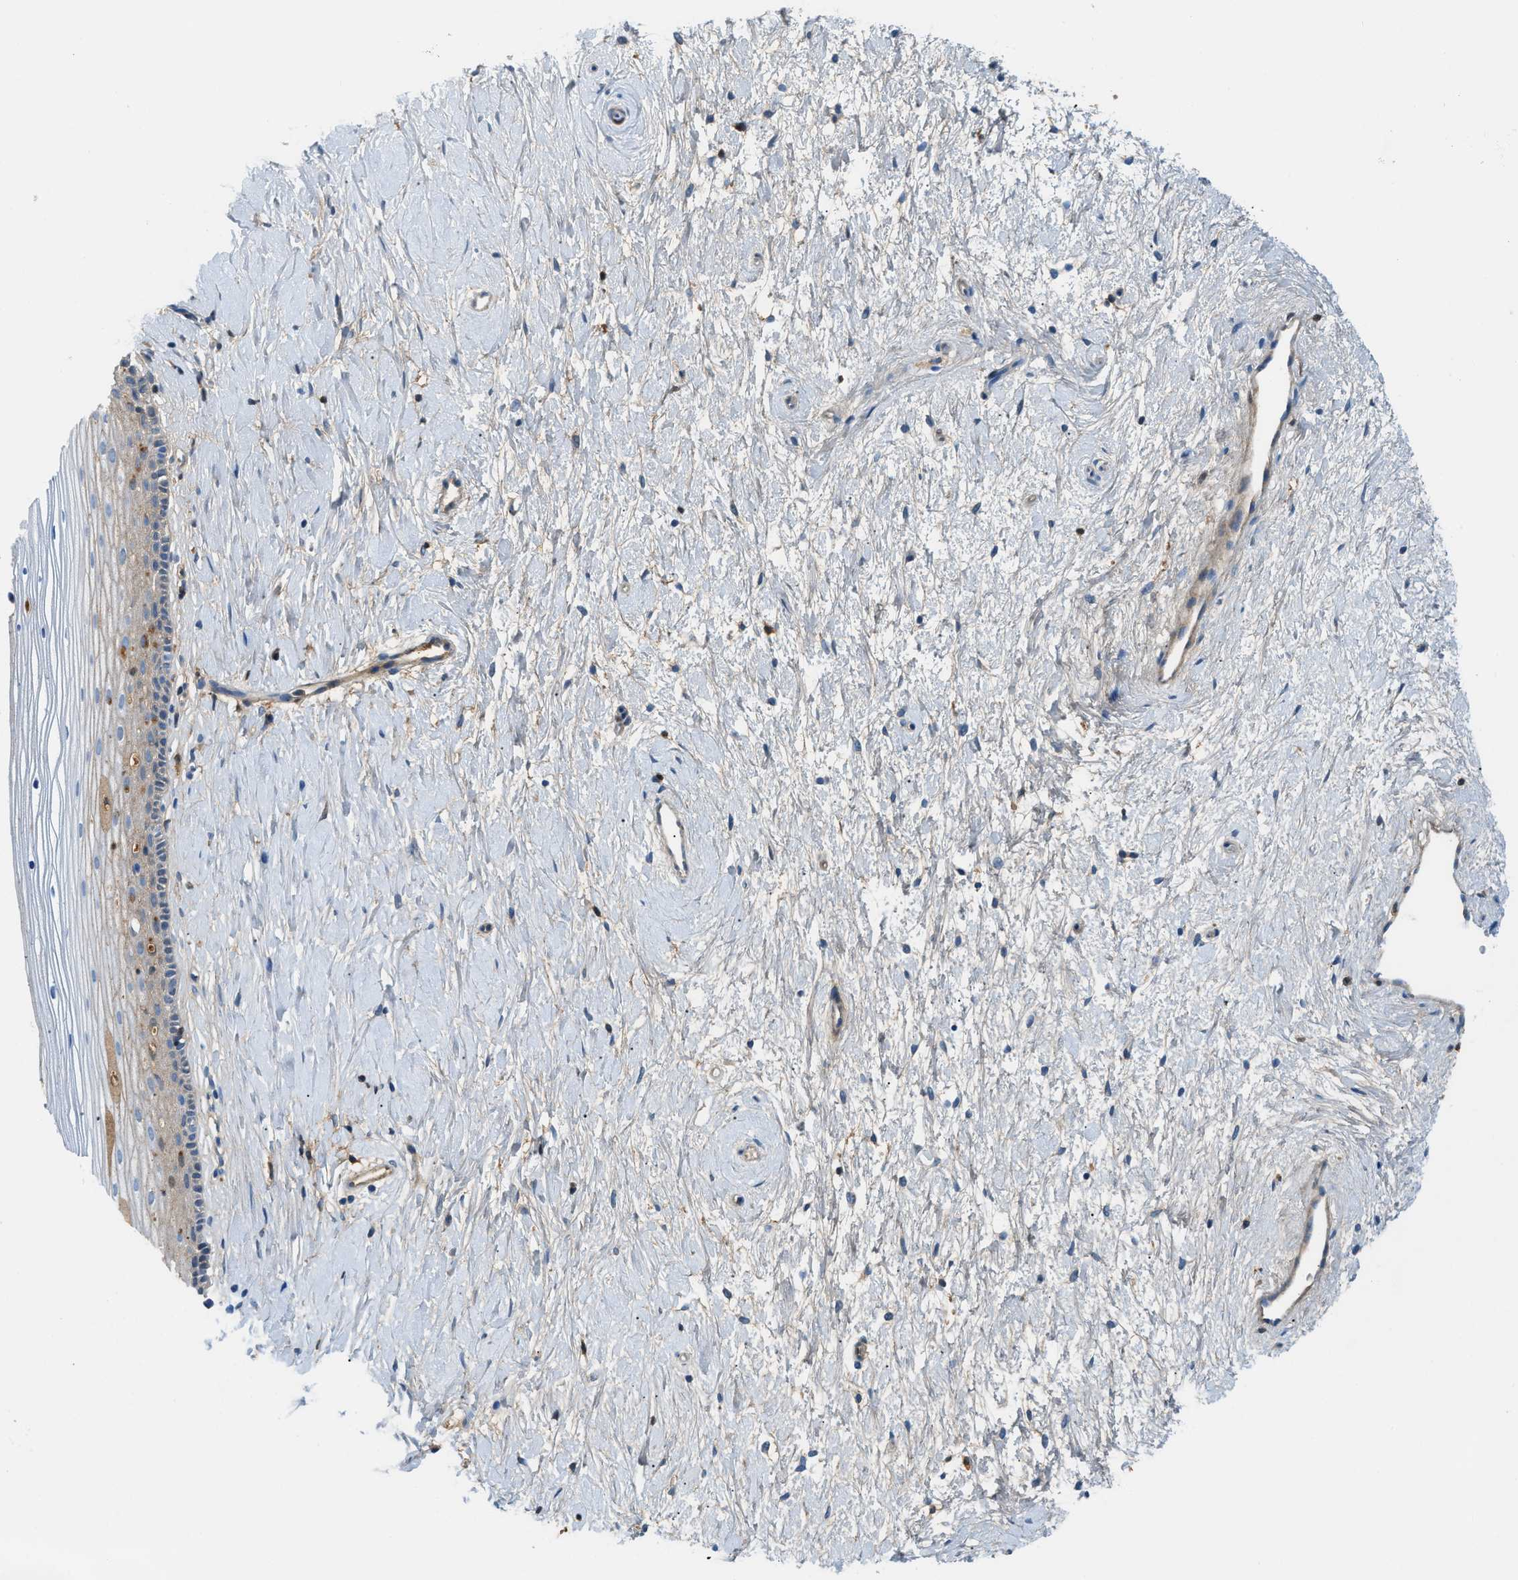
{"staining": {"intensity": "negative", "quantity": "none", "location": "none"}, "tissue": "cervix", "cell_type": "Glandular cells", "image_type": "normal", "snomed": [{"axis": "morphology", "description": "Normal tissue, NOS"}, {"axis": "topography", "description": "Cervix"}], "caption": "Glandular cells show no significant protein positivity in normal cervix. (Brightfield microscopy of DAB (3,3'-diaminobenzidine) IHC at high magnification).", "gene": "CFI", "patient": {"sex": "female", "age": 39}}